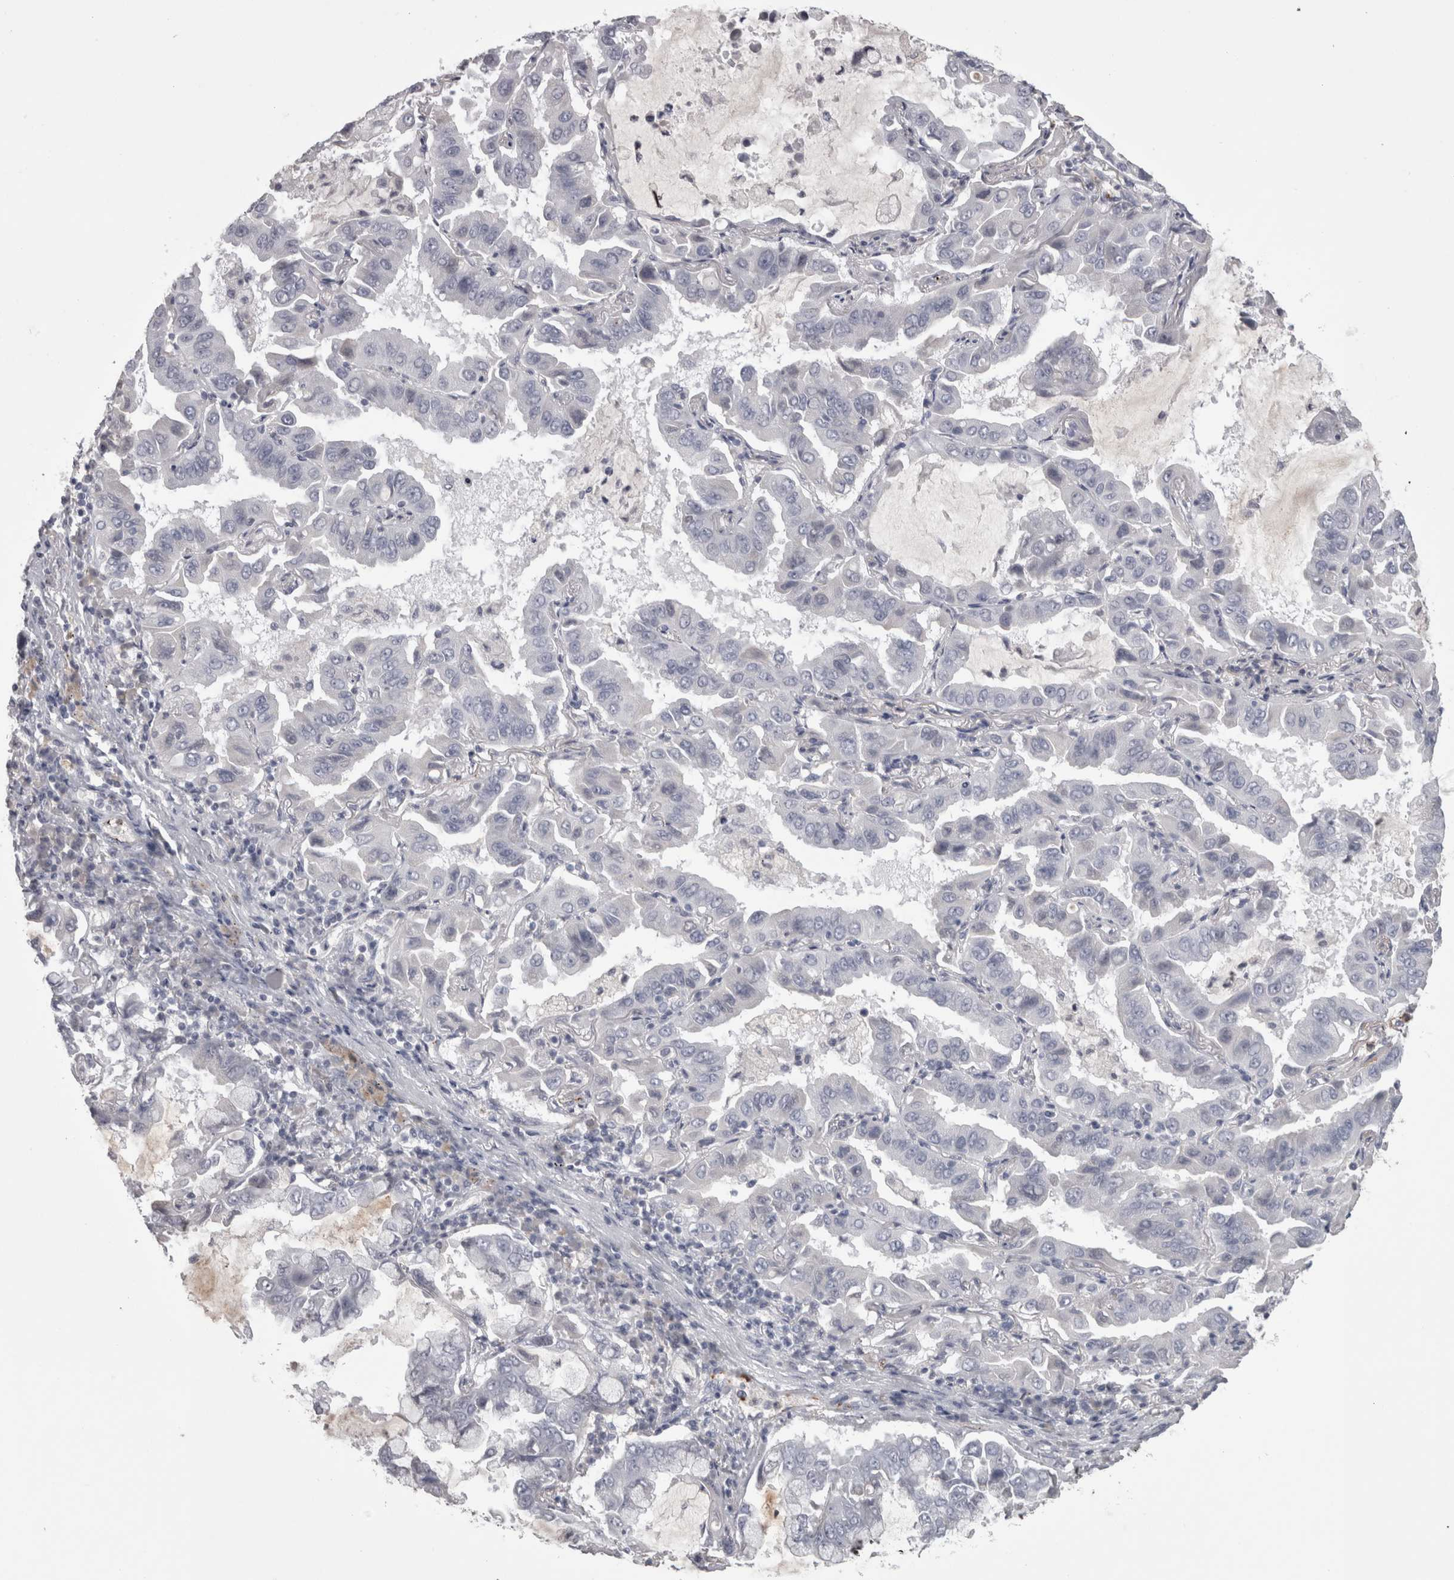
{"staining": {"intensity": "negative", "quantity": "none", "location": "none"}, "tissue": "lung cancer", "cell_type": "Tumor cells", "image_type": "cancer", "snomed": [{"axis": "morphology", "description": "Adenocarcinoma, NOS"}, {"axis": "topography", "description": "Lung"}], "caption": "Human adenocarcinoma (lung) stained for a protein using immunohistochemistry demonstrates no staining in tumor cells.", "gene": "SAA4", "patient": {"sex": "male", "age": 64}}